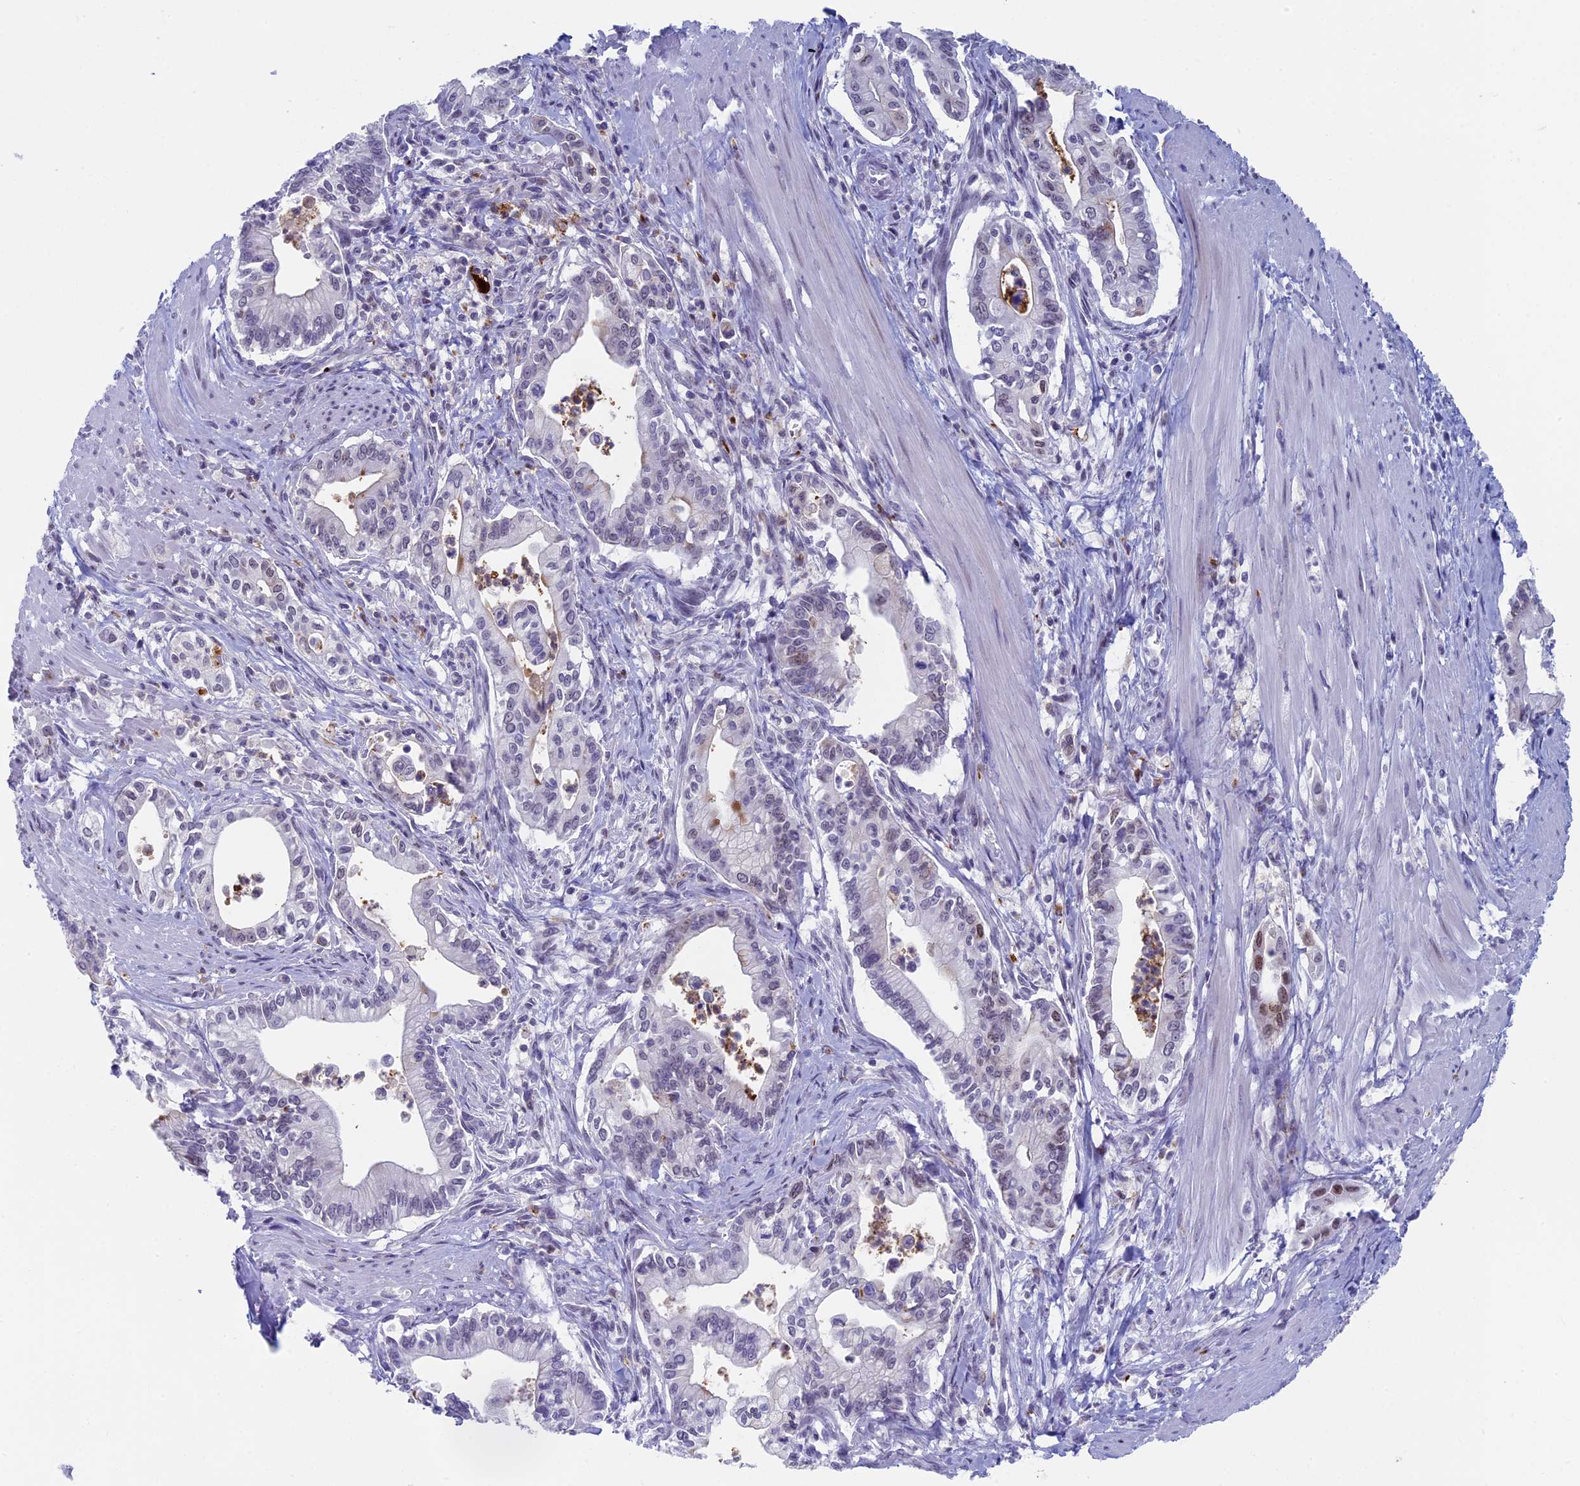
{"staining": {"intensity": "moderate", "quantity": "<25%", "location": "nuclear"}, "tissue": "pancreatic cancer", "cell_type": "Tumor cells", "image_type": "cancer", "snomed": [{"axis": "morphology", "description": "Adenocarcinoma, NOS"}, {"axis": "topography", "description": "Pancreas"}], "caption": "Protein analysis of adenocarcinoma (pancreatic) tissue exhibits moderate nuclear expression in approximately <25% of tumor cells. Ihc stains the protein in brown and the nuclei are stained blue.", "gene": "AIFM2", "patient": {"sex": "male", "age": 78}}